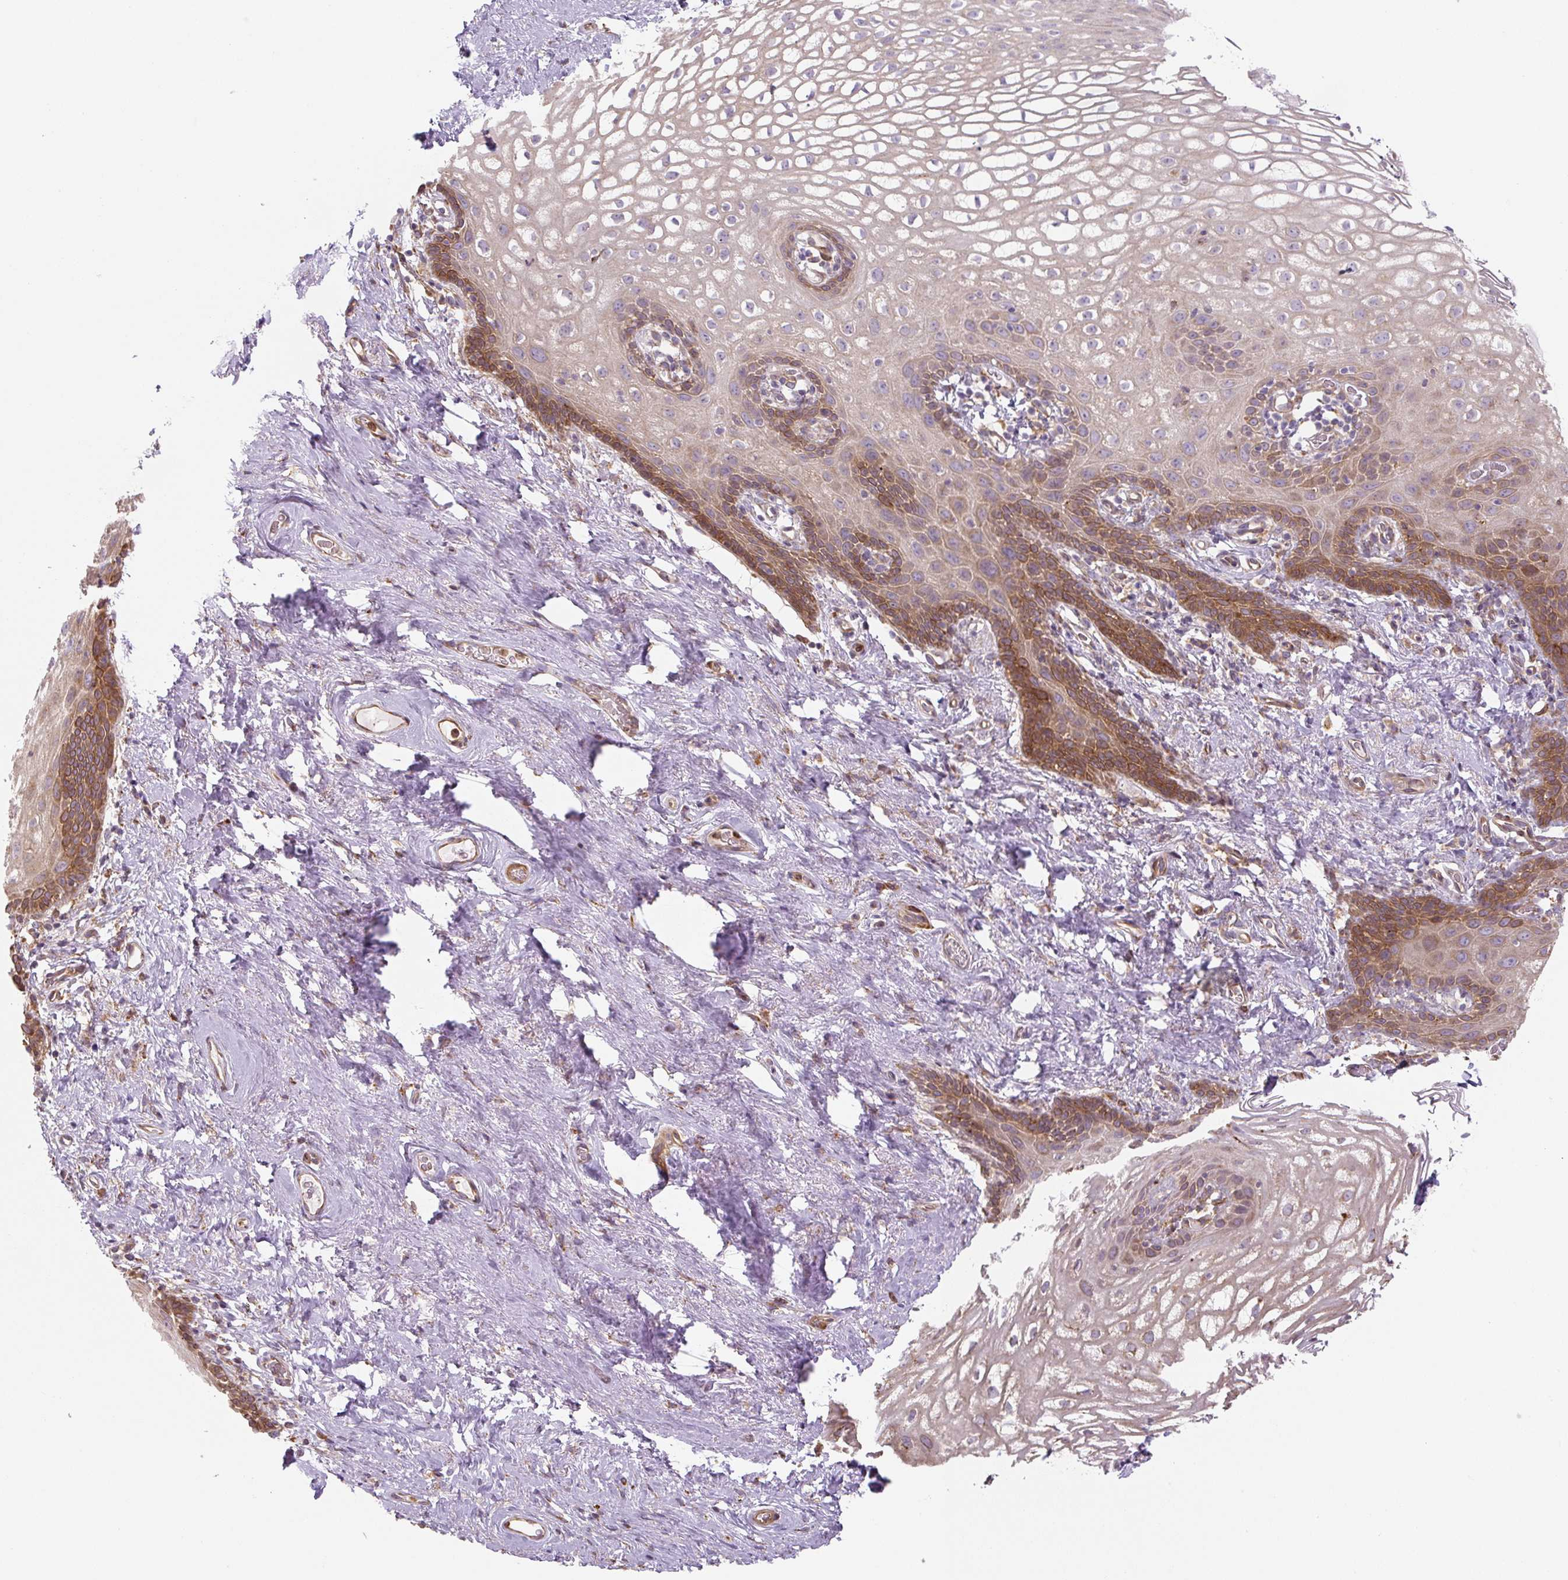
{"staining": {"intensity": "moderate", "quantity": "<25%", "location": "cytoplasmic/membranous"}, "tissue": "vagina", "cell_type": "Squamous epithelial cells", "image_type": "normal", "snomed": [{"axis": "morphology", "description": "Normal tissue, NOS"}, {"axis": "topography", "description": "Vagina"}, {"axis": "topography", "description": "Peripheral nerve tissue"}], "caption": "Vagina stained with a brown dye reveals moderate cytoplasmic/membranous positive positivity in approximately <25% of squamous epithelial cells.", "gene": "RASA1", "patient": {"sex": "female", "age": 71}}